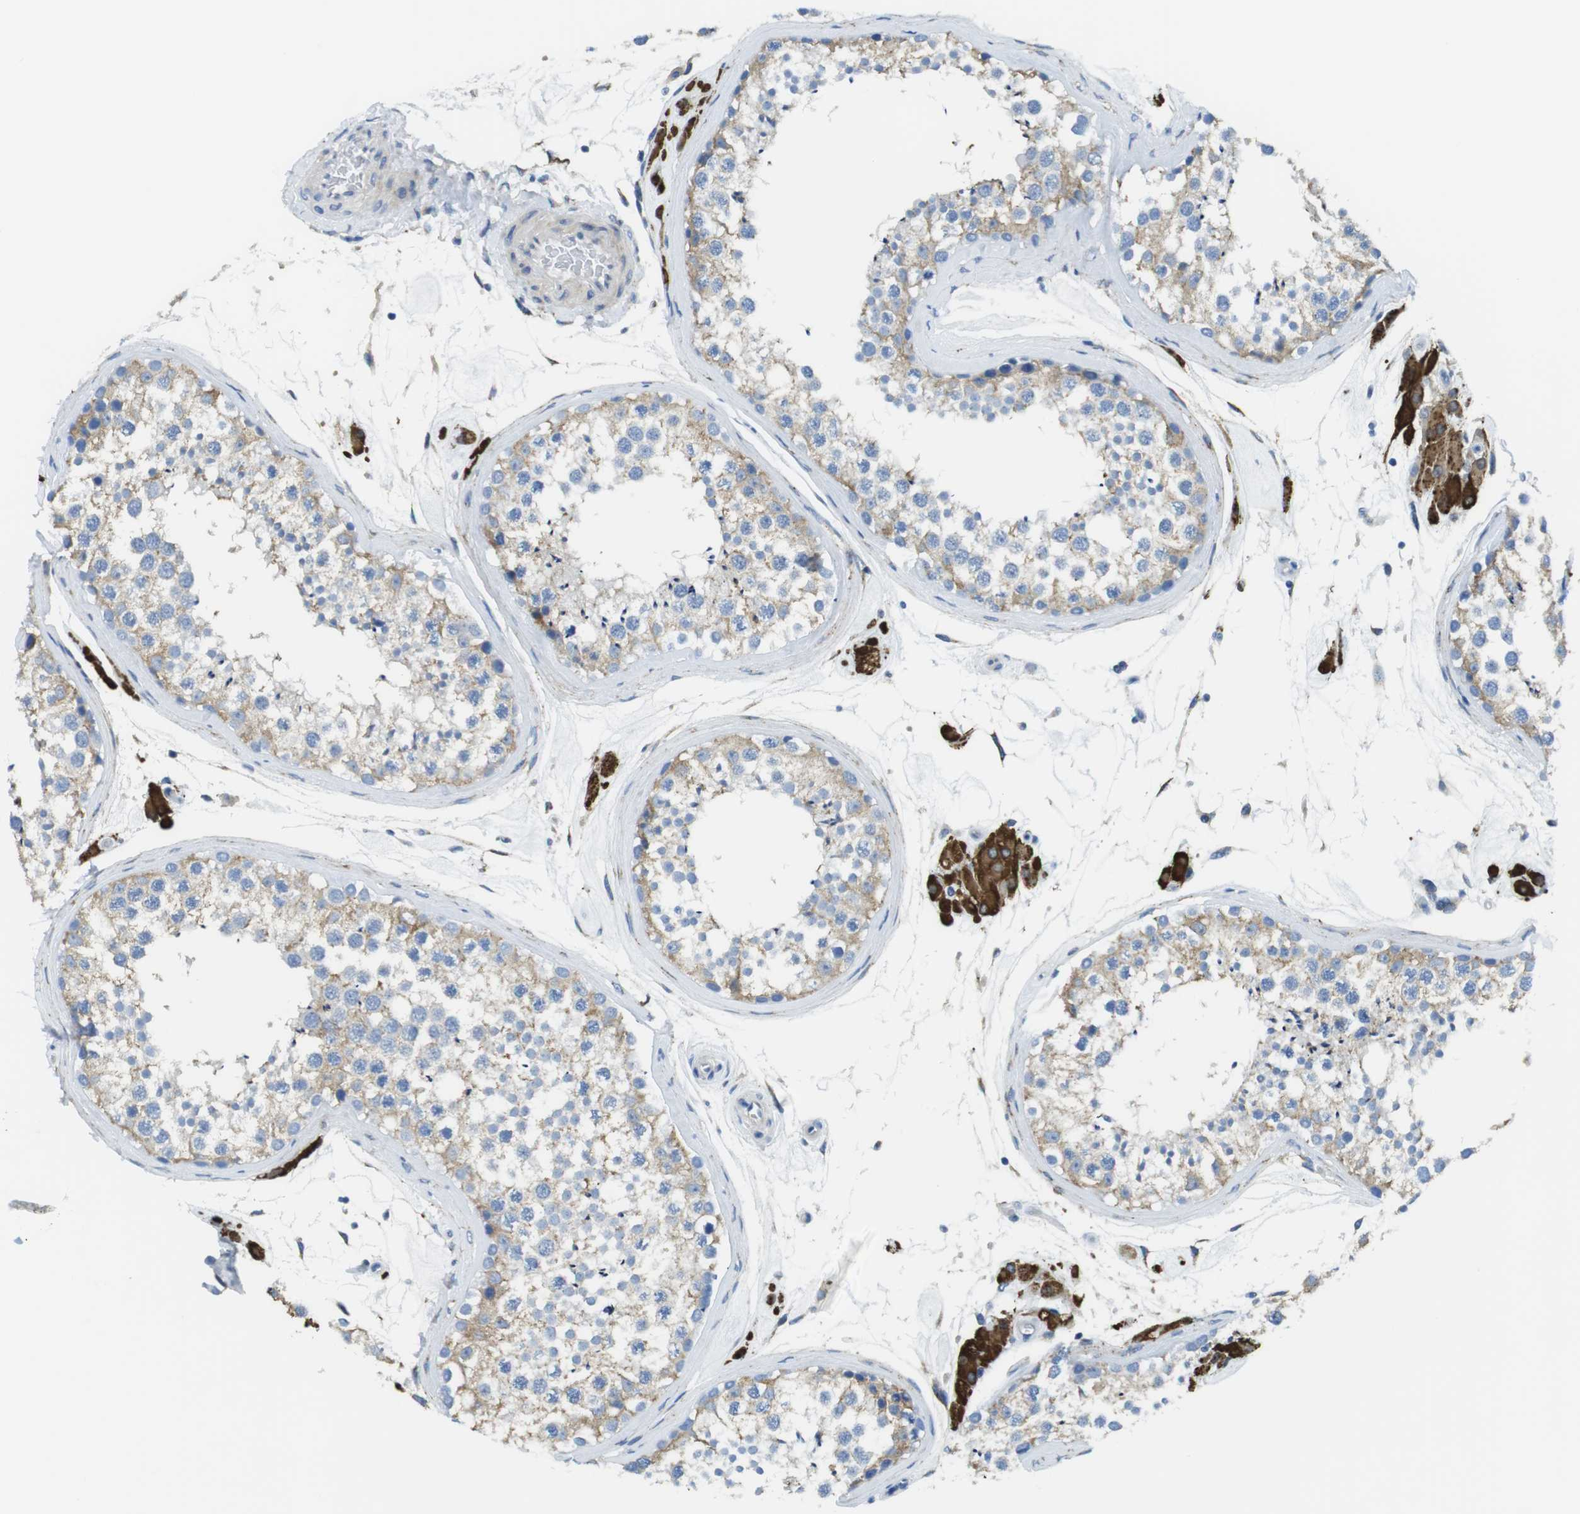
{"staining": {"intensity": "weak", "quantity": "25%-75%", "location": "cytoplasmic/membranous"}, "tissue": "testis", "cell_type": "Cells in seminiferous ducts", "image_type": "normal", "snomed": [{"axis": "morphology", "description": "Normal tissue, NOS"}, {"axis": "topography", "description": "Testis"}], "caption": "Weak cytoplasmic/membranous staining for a protein is seen in approximately 25%-75% of cells in seminiferous ducts of unremarkable testis using immunohistochemistry (IHC).", "gene": "CDH8", "patient": {"sex": "male", "age": 46}}